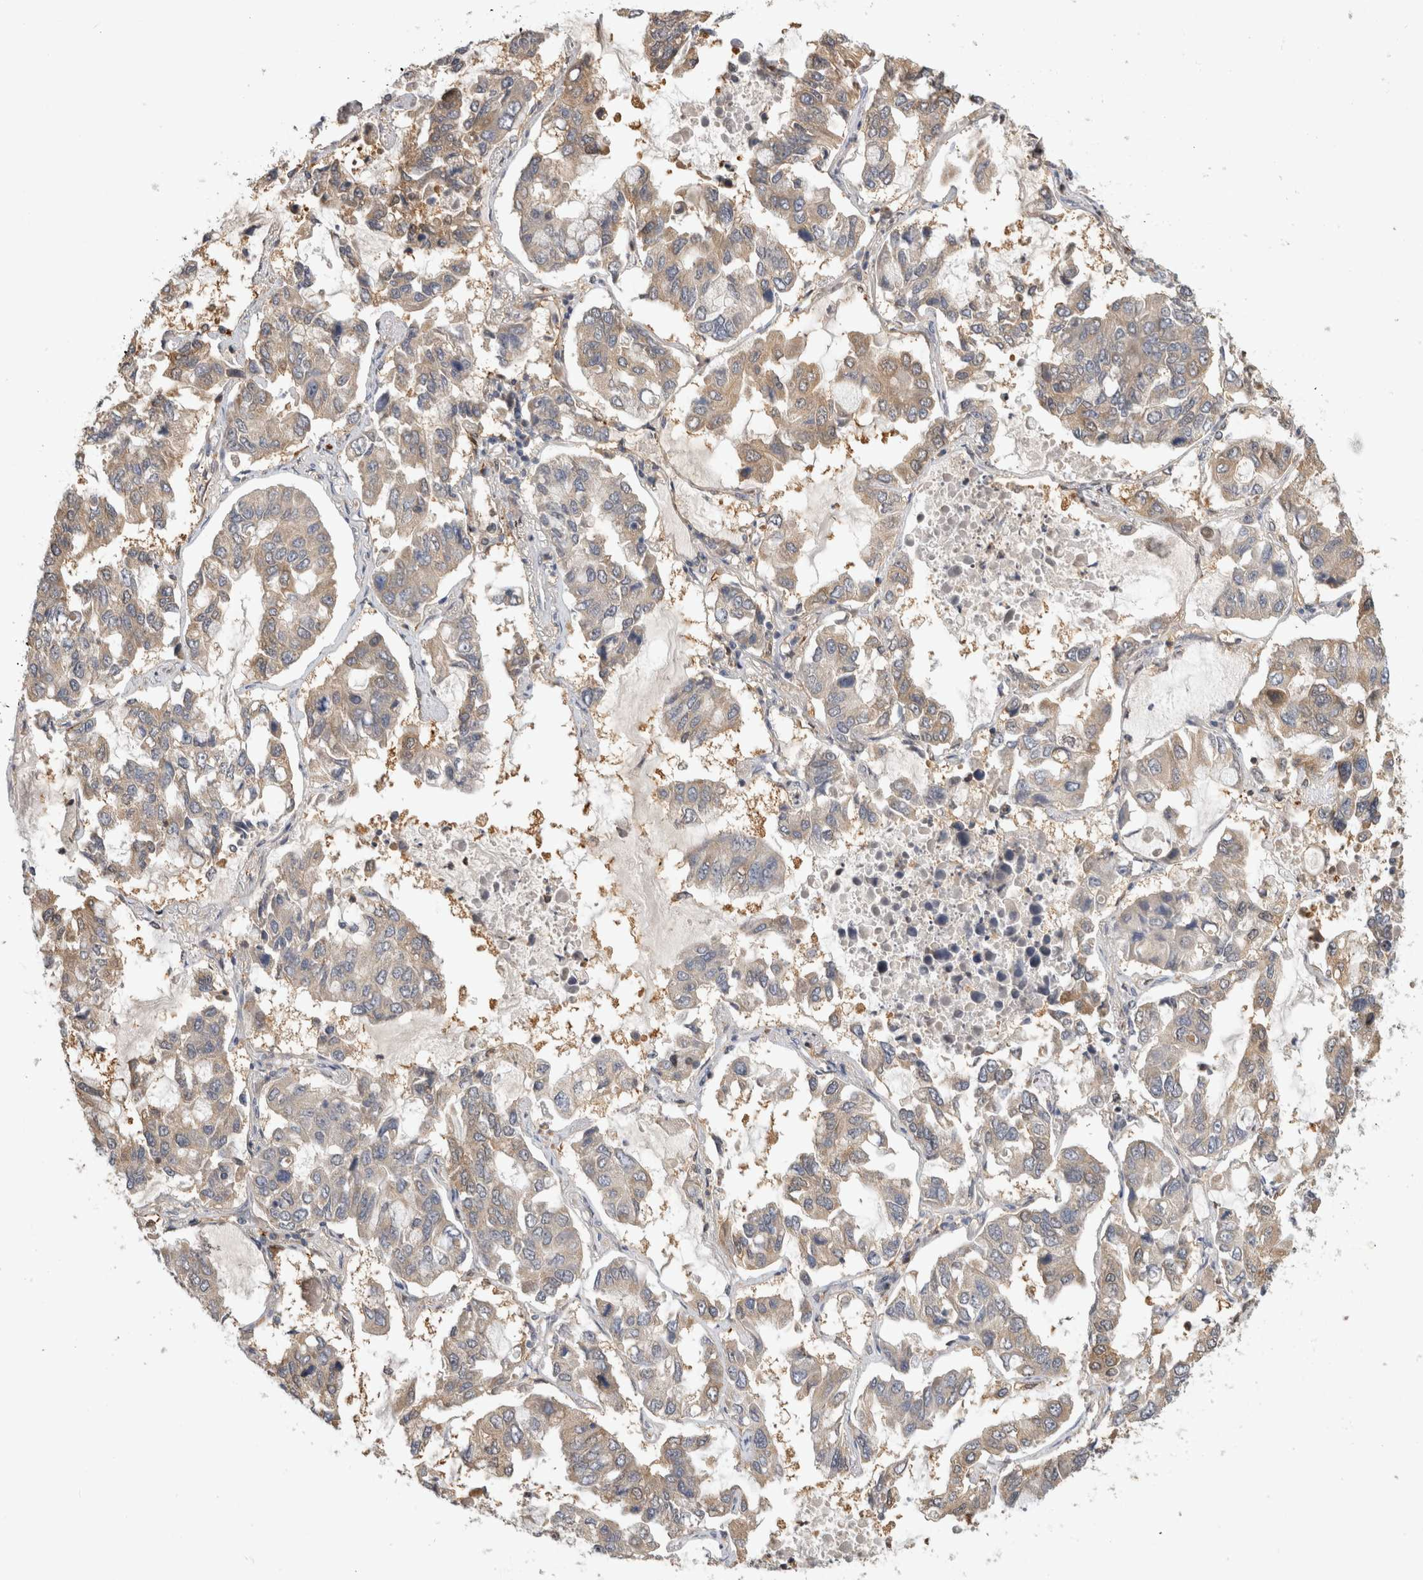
{"staining": {"intensity": "weak", "quantity": "25%-75%", "location": "cytoplasmic/membranous"}, "tissue": "lung cancer", "cell_type": "Tumor cells", "image_type": "cancer", "snomed": [{"axis": "morphology", "description": "Adenocarcinoma, NOS"}, {"axis": "topography", "description": "Lung"}], "caption": "IHC image of adenocarcinoma (lung) stained for a protein (brown), which displays low levels of weak cytoplasmic/membranous staining in approximately 25%-75% of tumor cells.", "gene": "PGM1", "patient": {"sex": "male", "age": 64}}